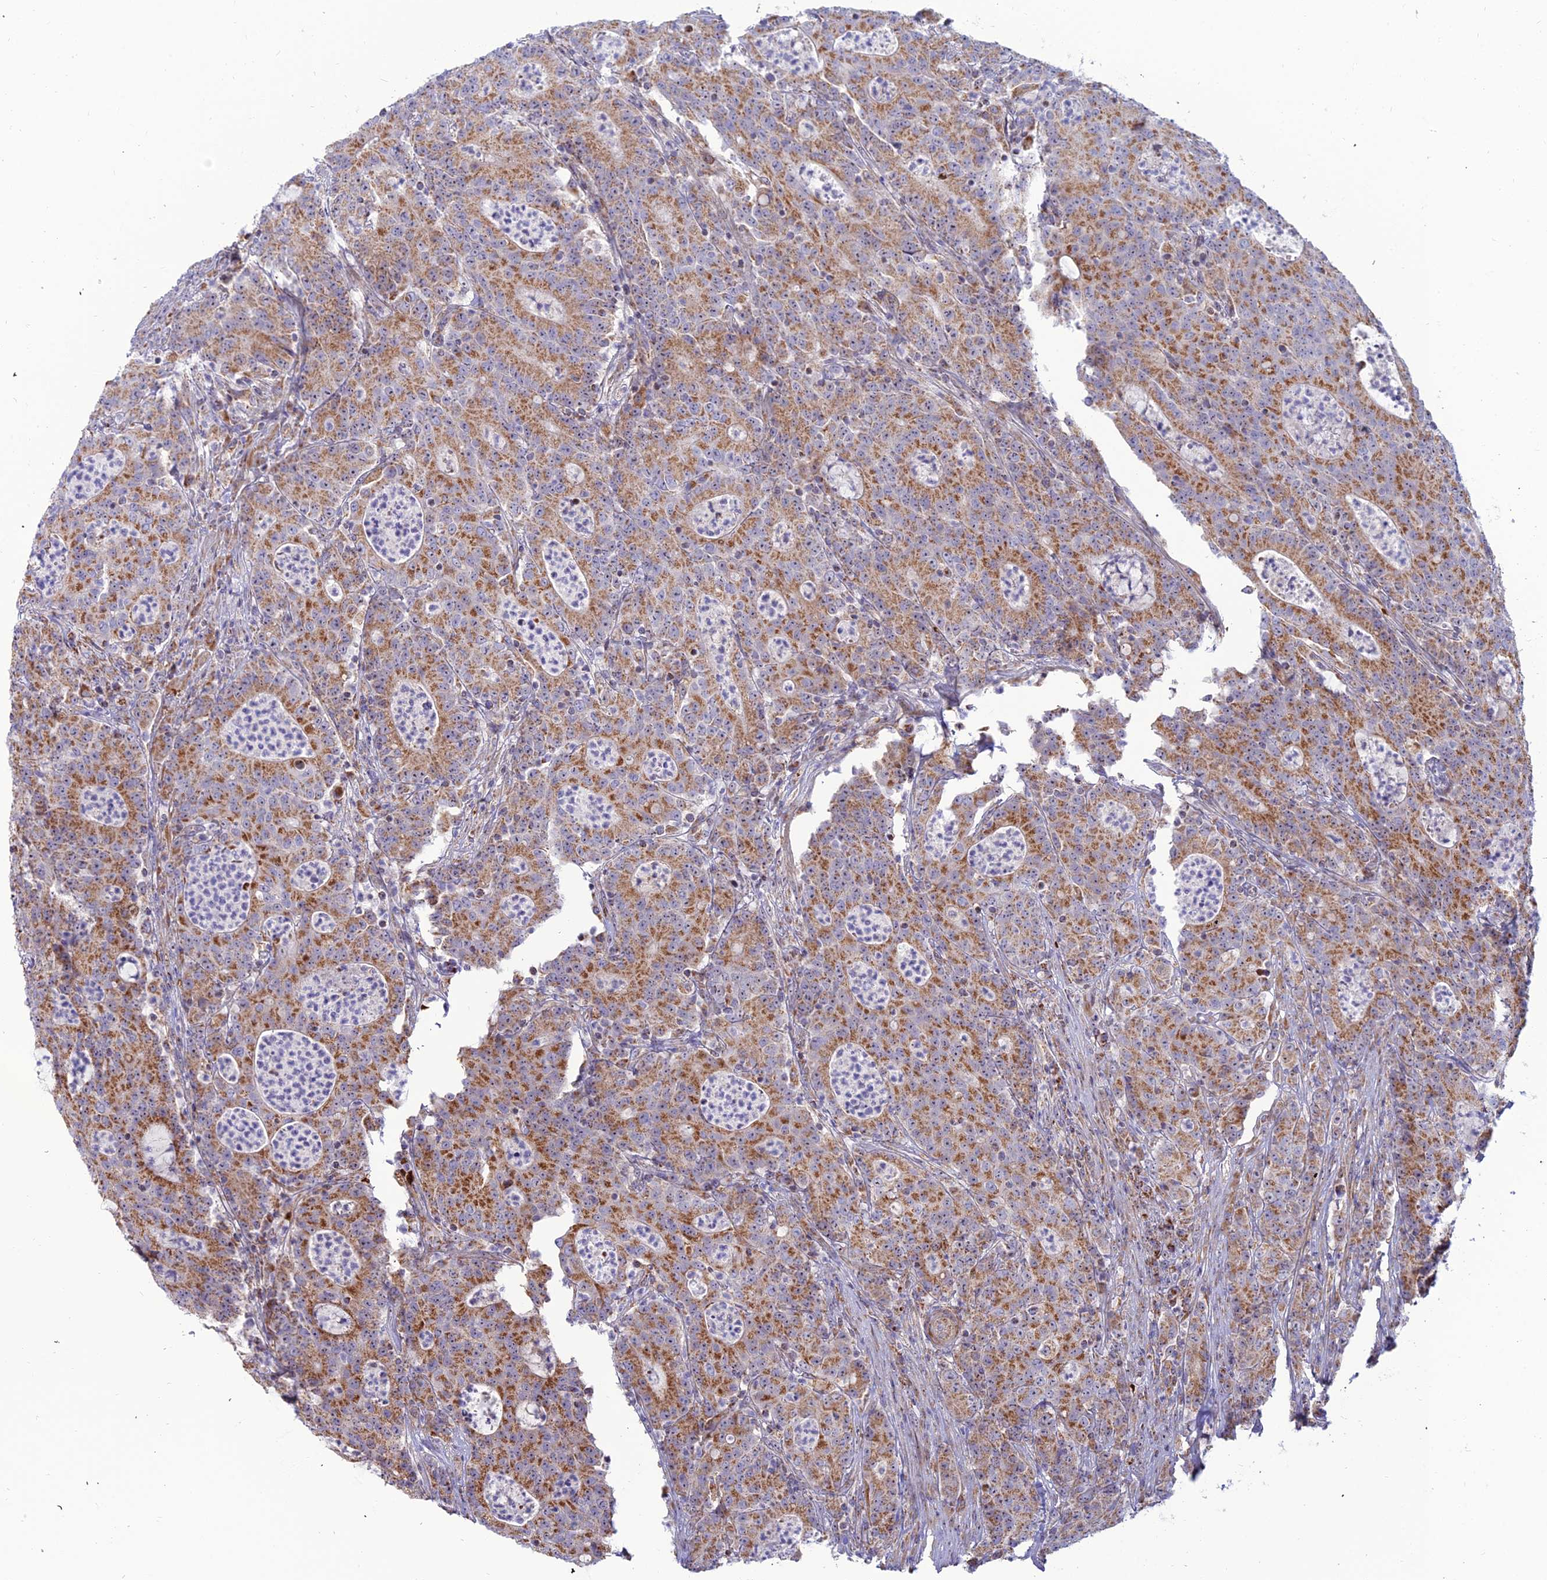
{"staining": {"intensity": "strong", "quantity": ">75%", "location": "cytoplasmic/membranous"}, "tissue": "colorectal cancer", "cell_type": "Tumor cells", "image_type": "cancer", "snomed": [{"axis": "morphology", "description": "Adenocarcinoma, NOS"}, {"axis": "topography", "description": "Colon"}], "caption": "High-magnification brightfield microscopy of adenocarcinoma (colorectal) stained with DAB (brown) and counterstained with hematoxylin (blue). tumor cells exhibit strong cytoplasmic/membranous staining is present in approximately>75% of cells.", "gene": "SLC35F4", "patient": {"sex": "male", "age": 83}}